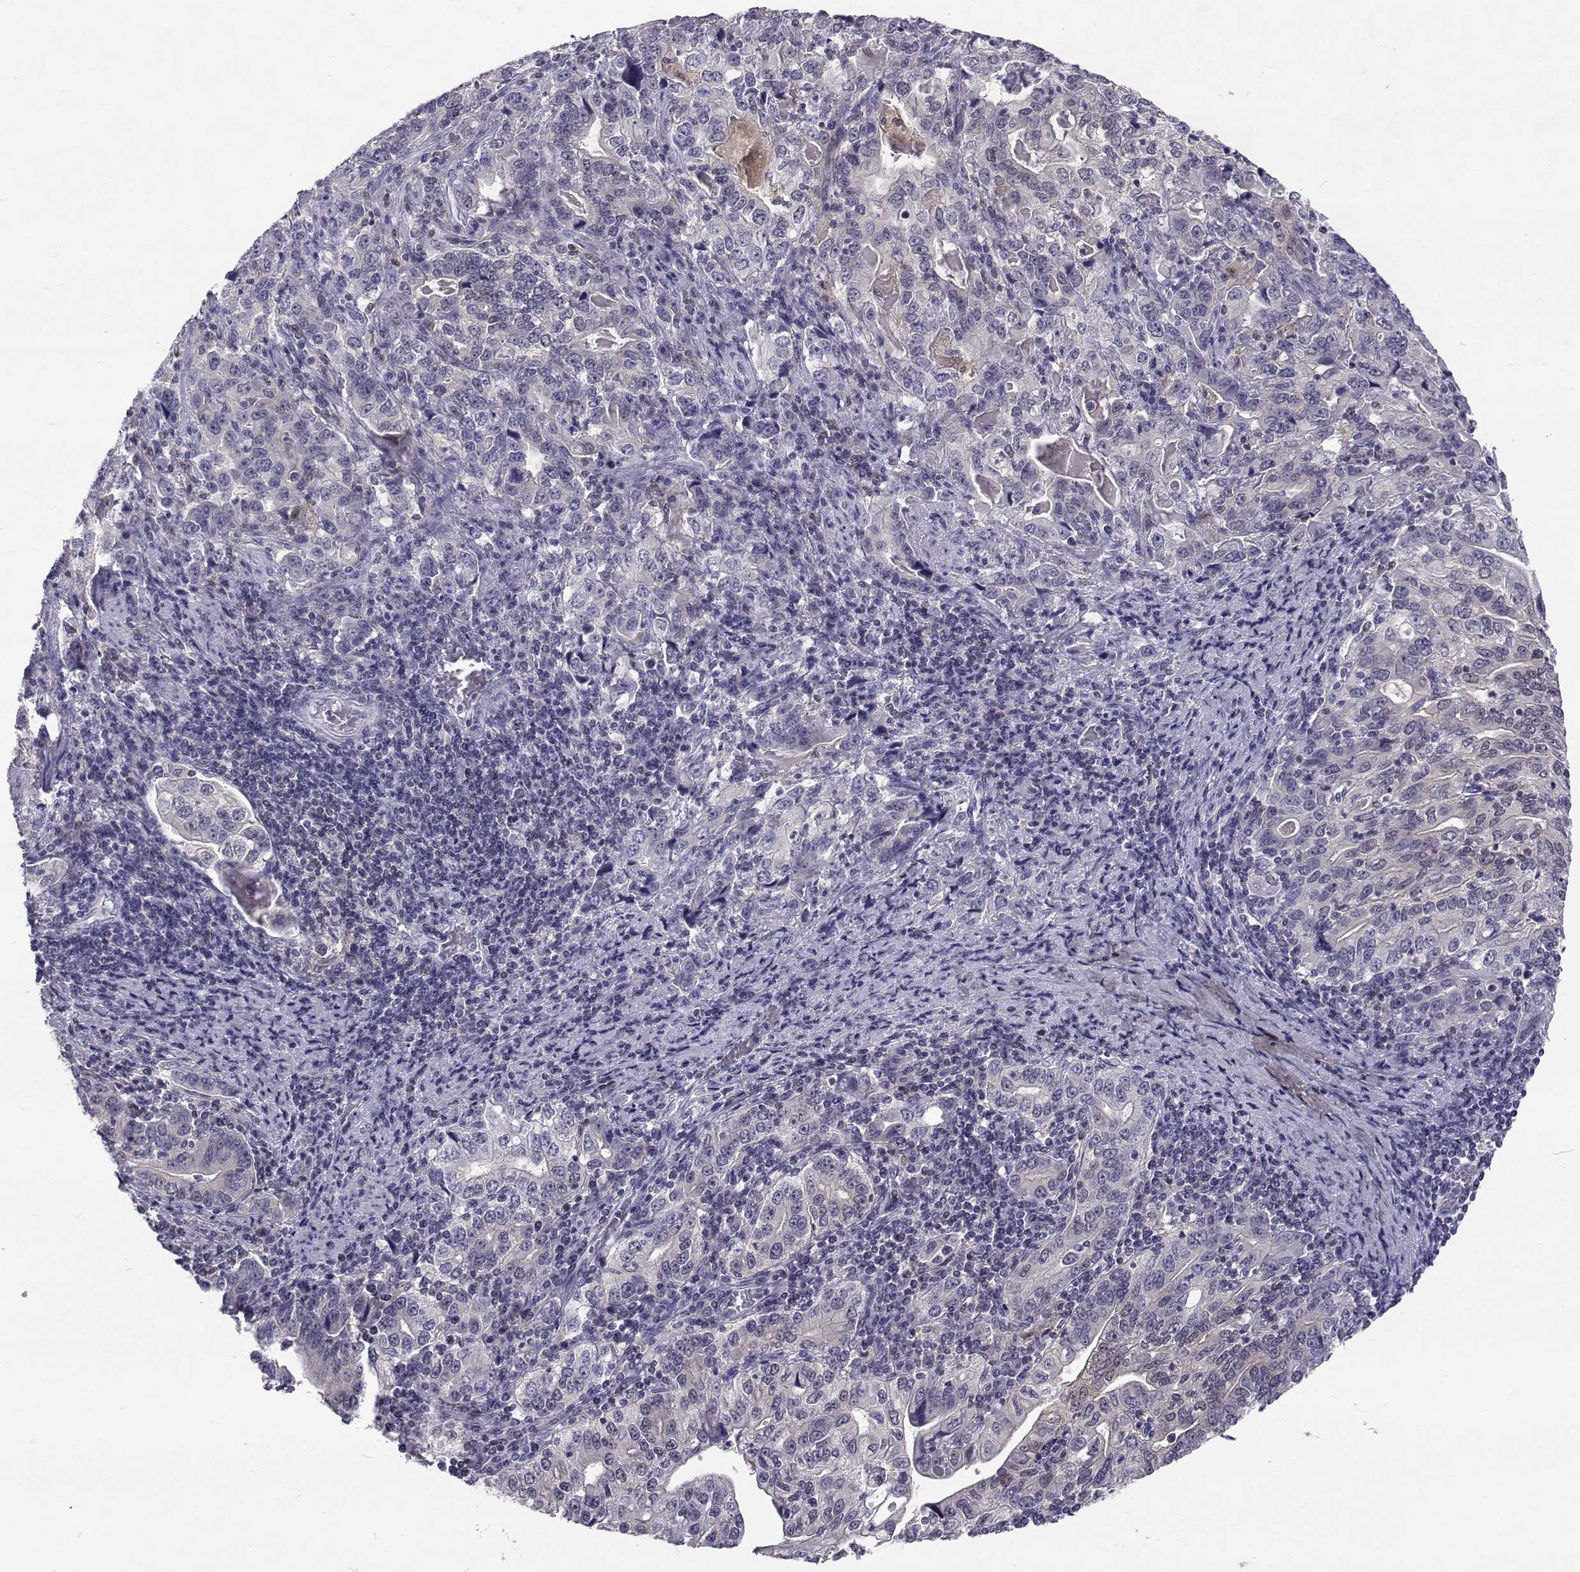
{"staining": {"intensity": "negative", "quantity": "none", "location": "none"}, "tissue": "stomach cancer", "cell_type": "Tumor cells", "image_type": "cancer", "snomed": [{"axis": "morphology", "description": "Adenocarcinoma, NOS"}, {"axis": "topography", "description": "Stomach, lower"}], "caption": "The histopathology image reveals no significant staining in tumor cells of stomach cancer.", "gene": "GALM", "patient": {"sex": "female", "age": 72}}